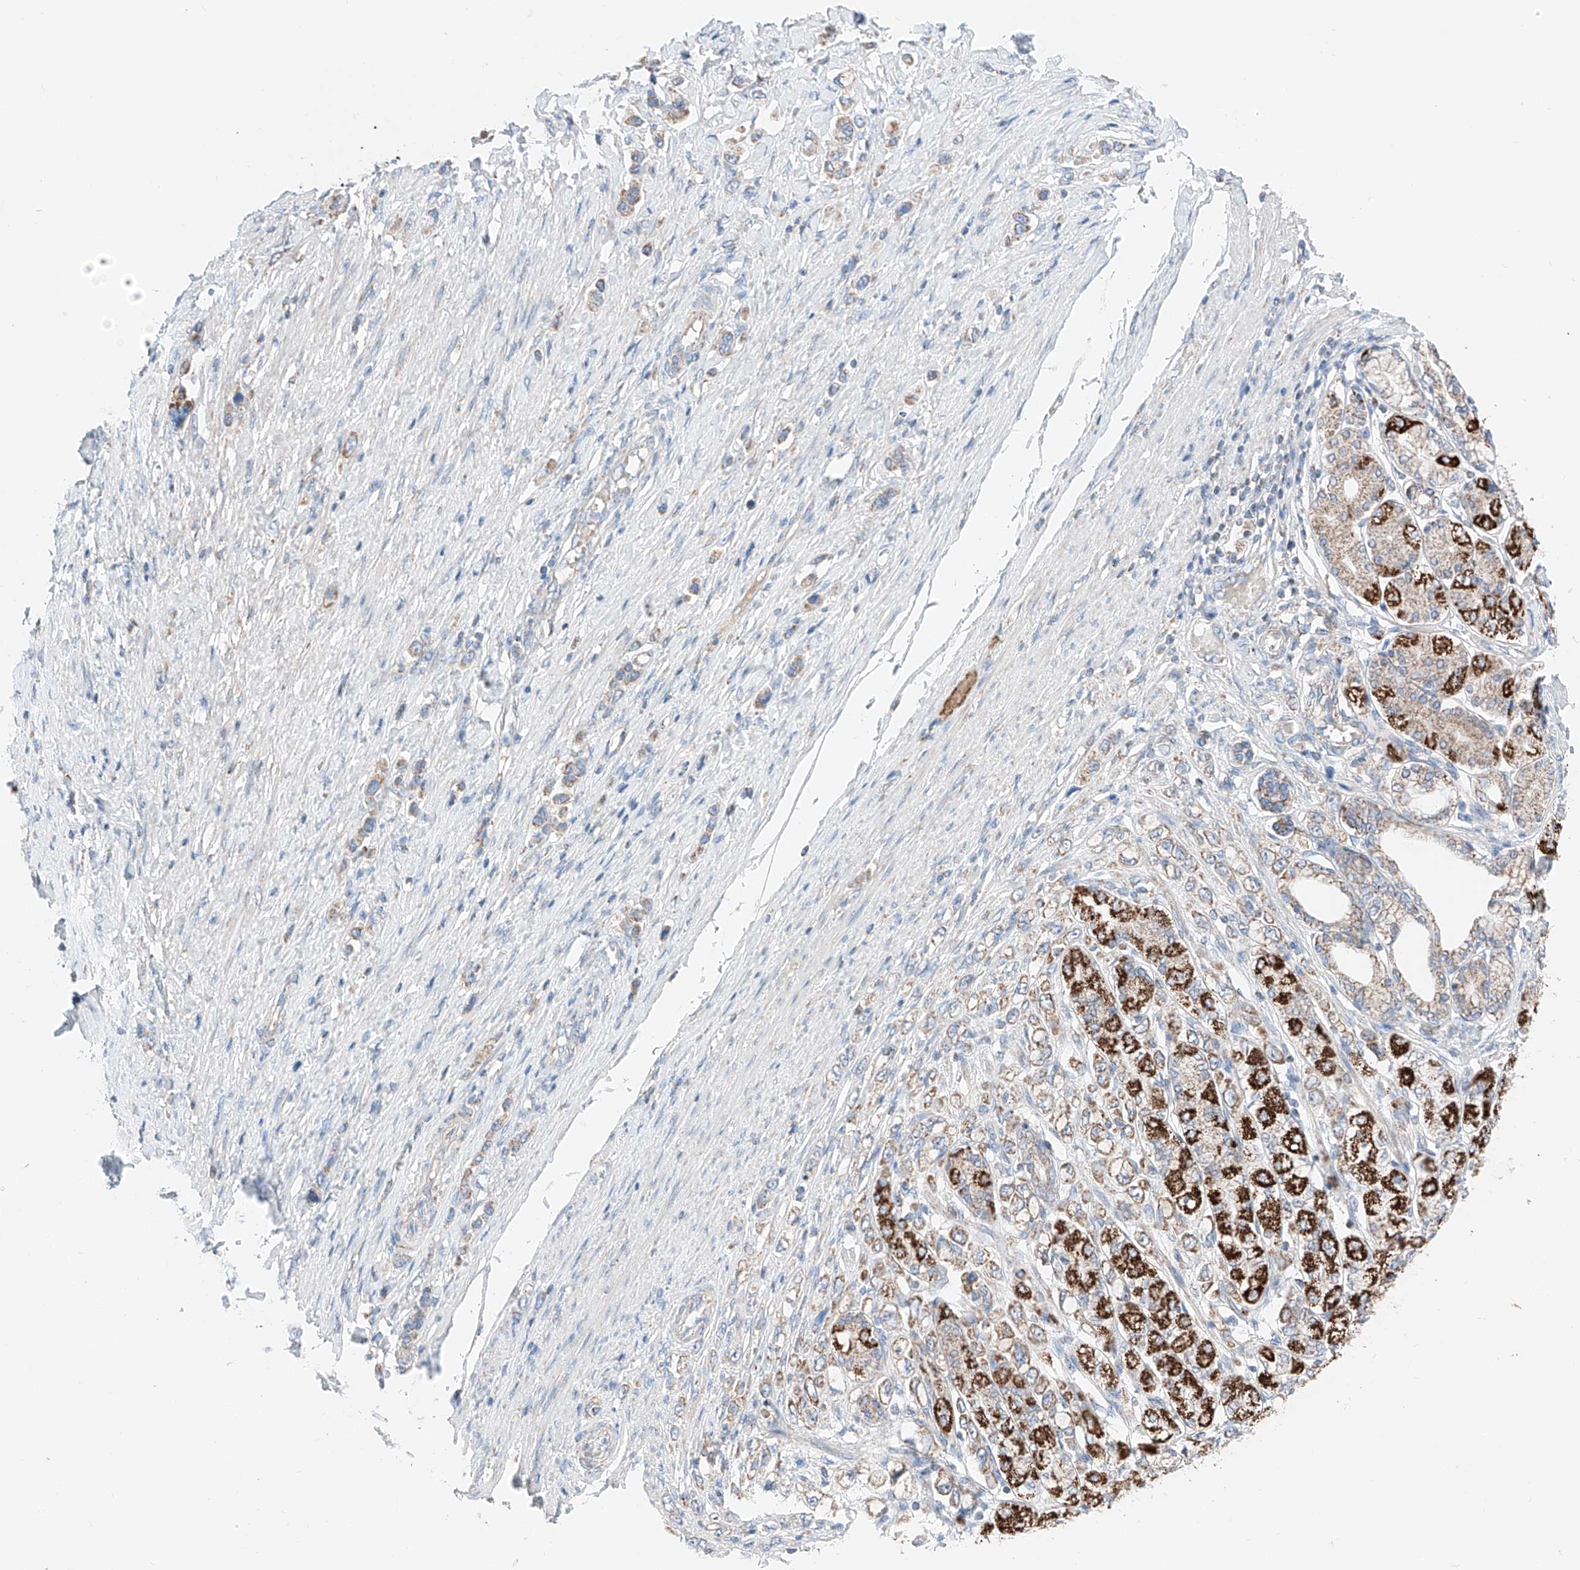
{"staining": {"intensity": "weak", "quantity": "<25%", "location": "cytoplasmic/membranous"}, "tissue": "stomach cancer", "cell_type": "Tumor cells", "image_type": "cancer", "snomed": [{"axis": "morphology", "description": "Adenocarcinoma, NOS"}, {"axis": "topography", "description": "Stomach"}], "caption": "High magnification brightfield microscopy of stomach cancer stained with DAB (3,3'-diaminobenzidine) (brown) and counterstained with hematoxylin (blue): tumor cells show no significant positivity. Brightfield microscopy of IHC stained with DAB (3,3'-diaminobenzidine) (brown) and hematoxylin (blue), captured at high magnification.", "gene": "MRAP", "patient": {"sex": "female", "age": 65}}